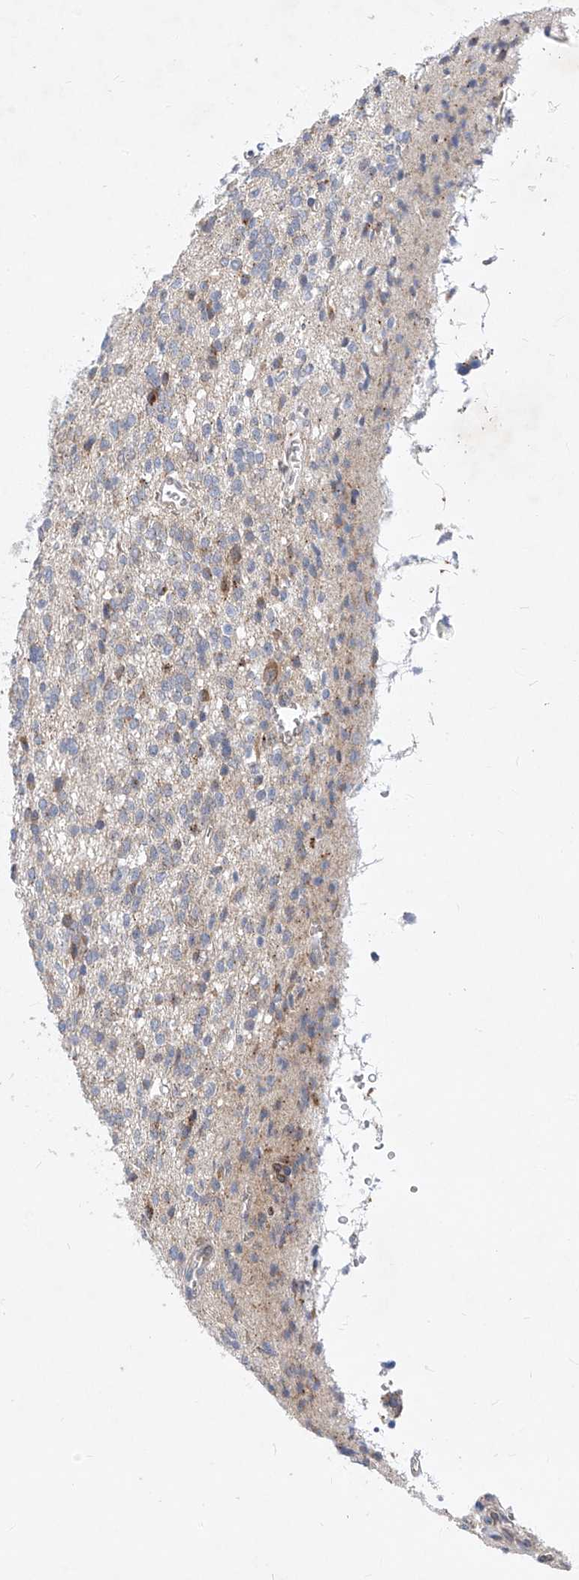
{"staining": {"intensity": "negative", "quantity": "none", "location": "none"}, "tissue": "glioma", "cell_type": "Tumor cells", "image_type": "cancer", "snomed": [{"axis": "morphology", "description": "Glioma, malignant, High grade"}, {"axis": "topography", "description": "Brain"}], "caption": "IHC micrograph of human malignant glioma (high-grade) stained for a protein (brown), which shows no staining in tumor cells.", "gene": "MX2", "patient": {"sex": "male", "age": 34}}